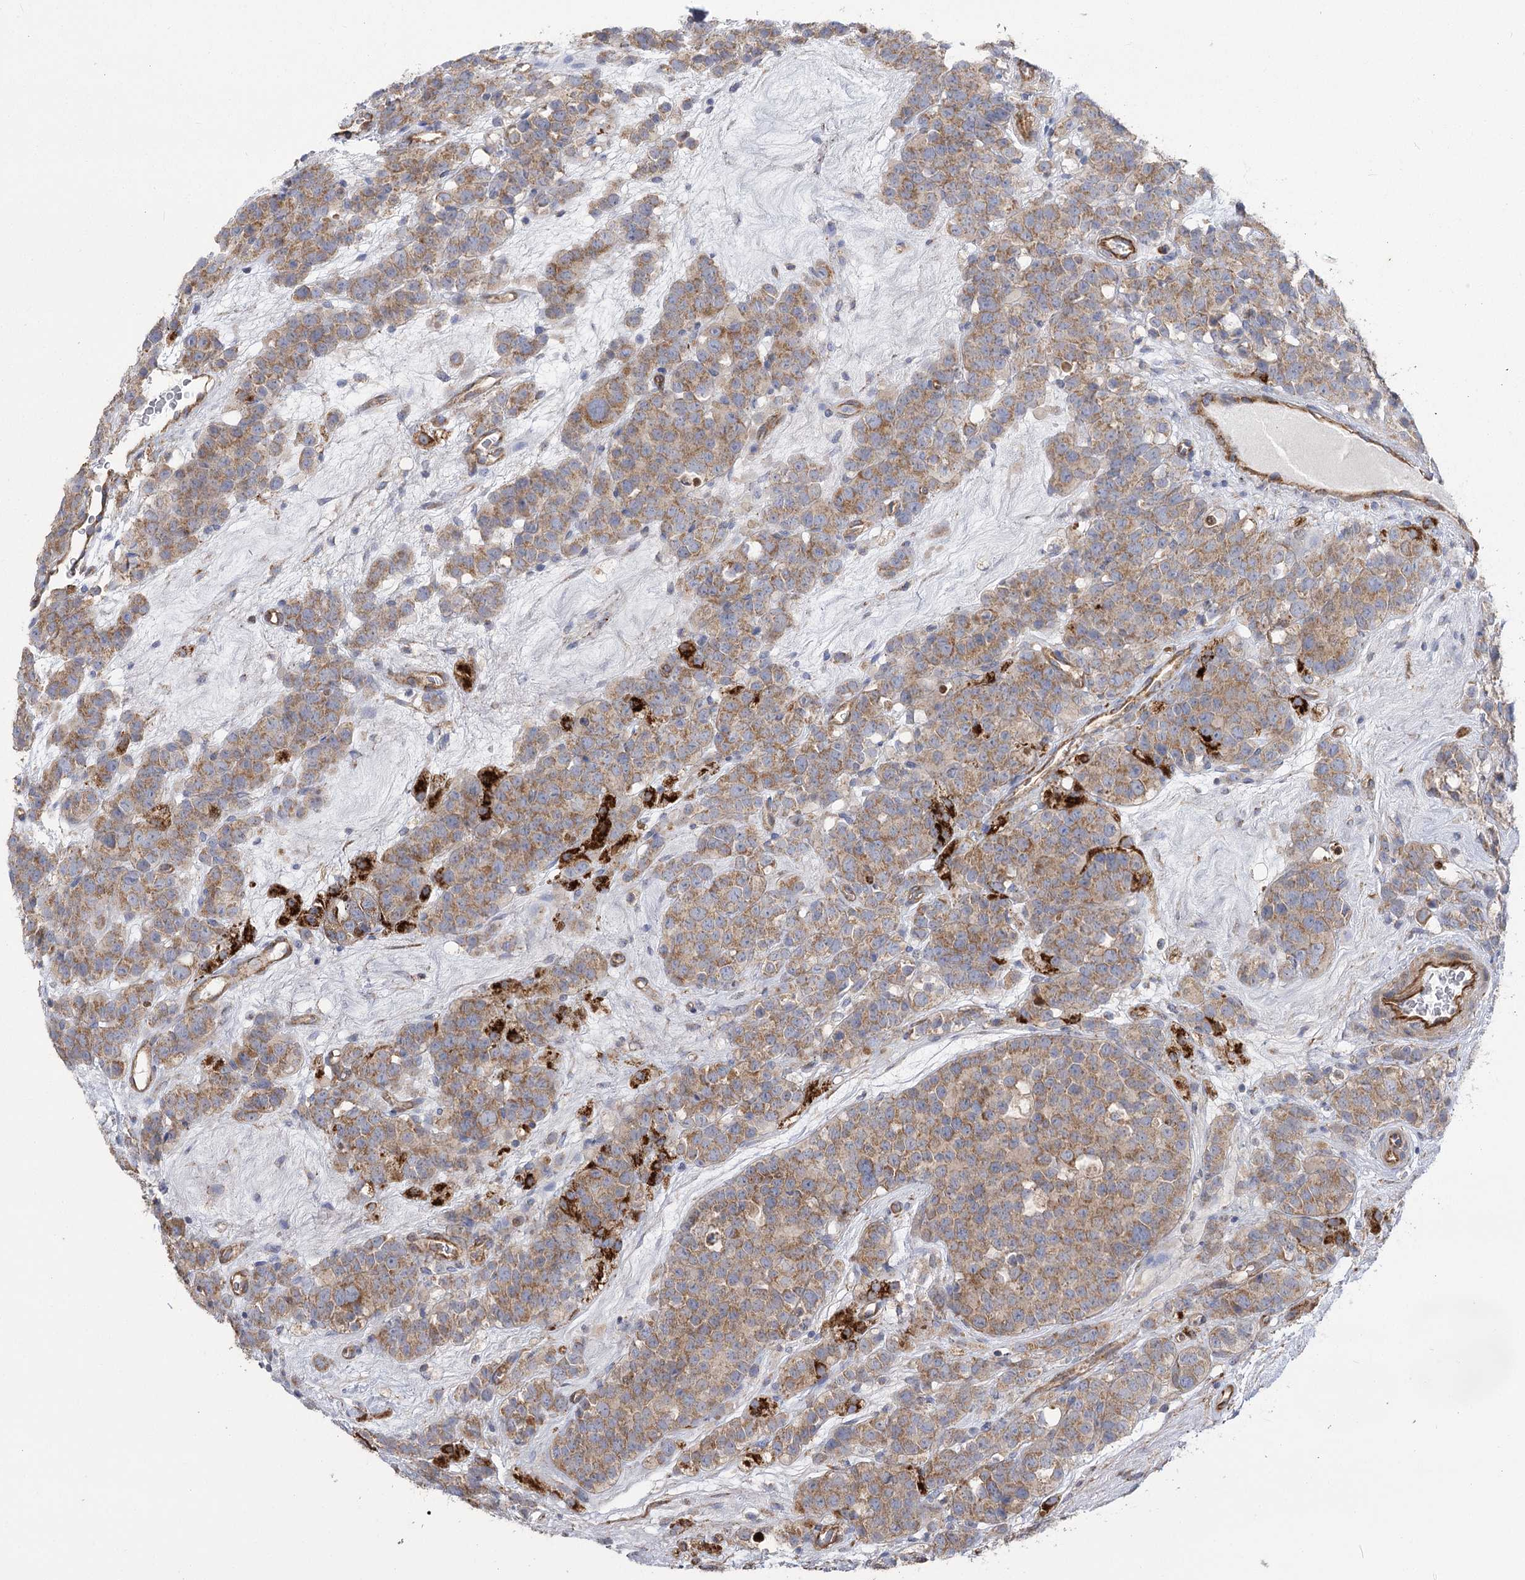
{"staining": {"intensity": "moderate", "quantity": ">75%", "location": "cytoplasmic/membranous"}, "tissue": "testis cancer", "cell_type": "Tumor cells", "image_type": "cancer", "snomed": [{"axis": "morphology", "description": "Seminoma, NOS"}, {"axis": "topography", "description": "Testis"}], "caption": "This is a histology image of IHC staining of testis cancer (seminoma), which shows moderate positivity in the cytoplasmic/membranous of tumor cells.", "gene": "RMDN2", "patient": {"sex": "male", "age": 71}}